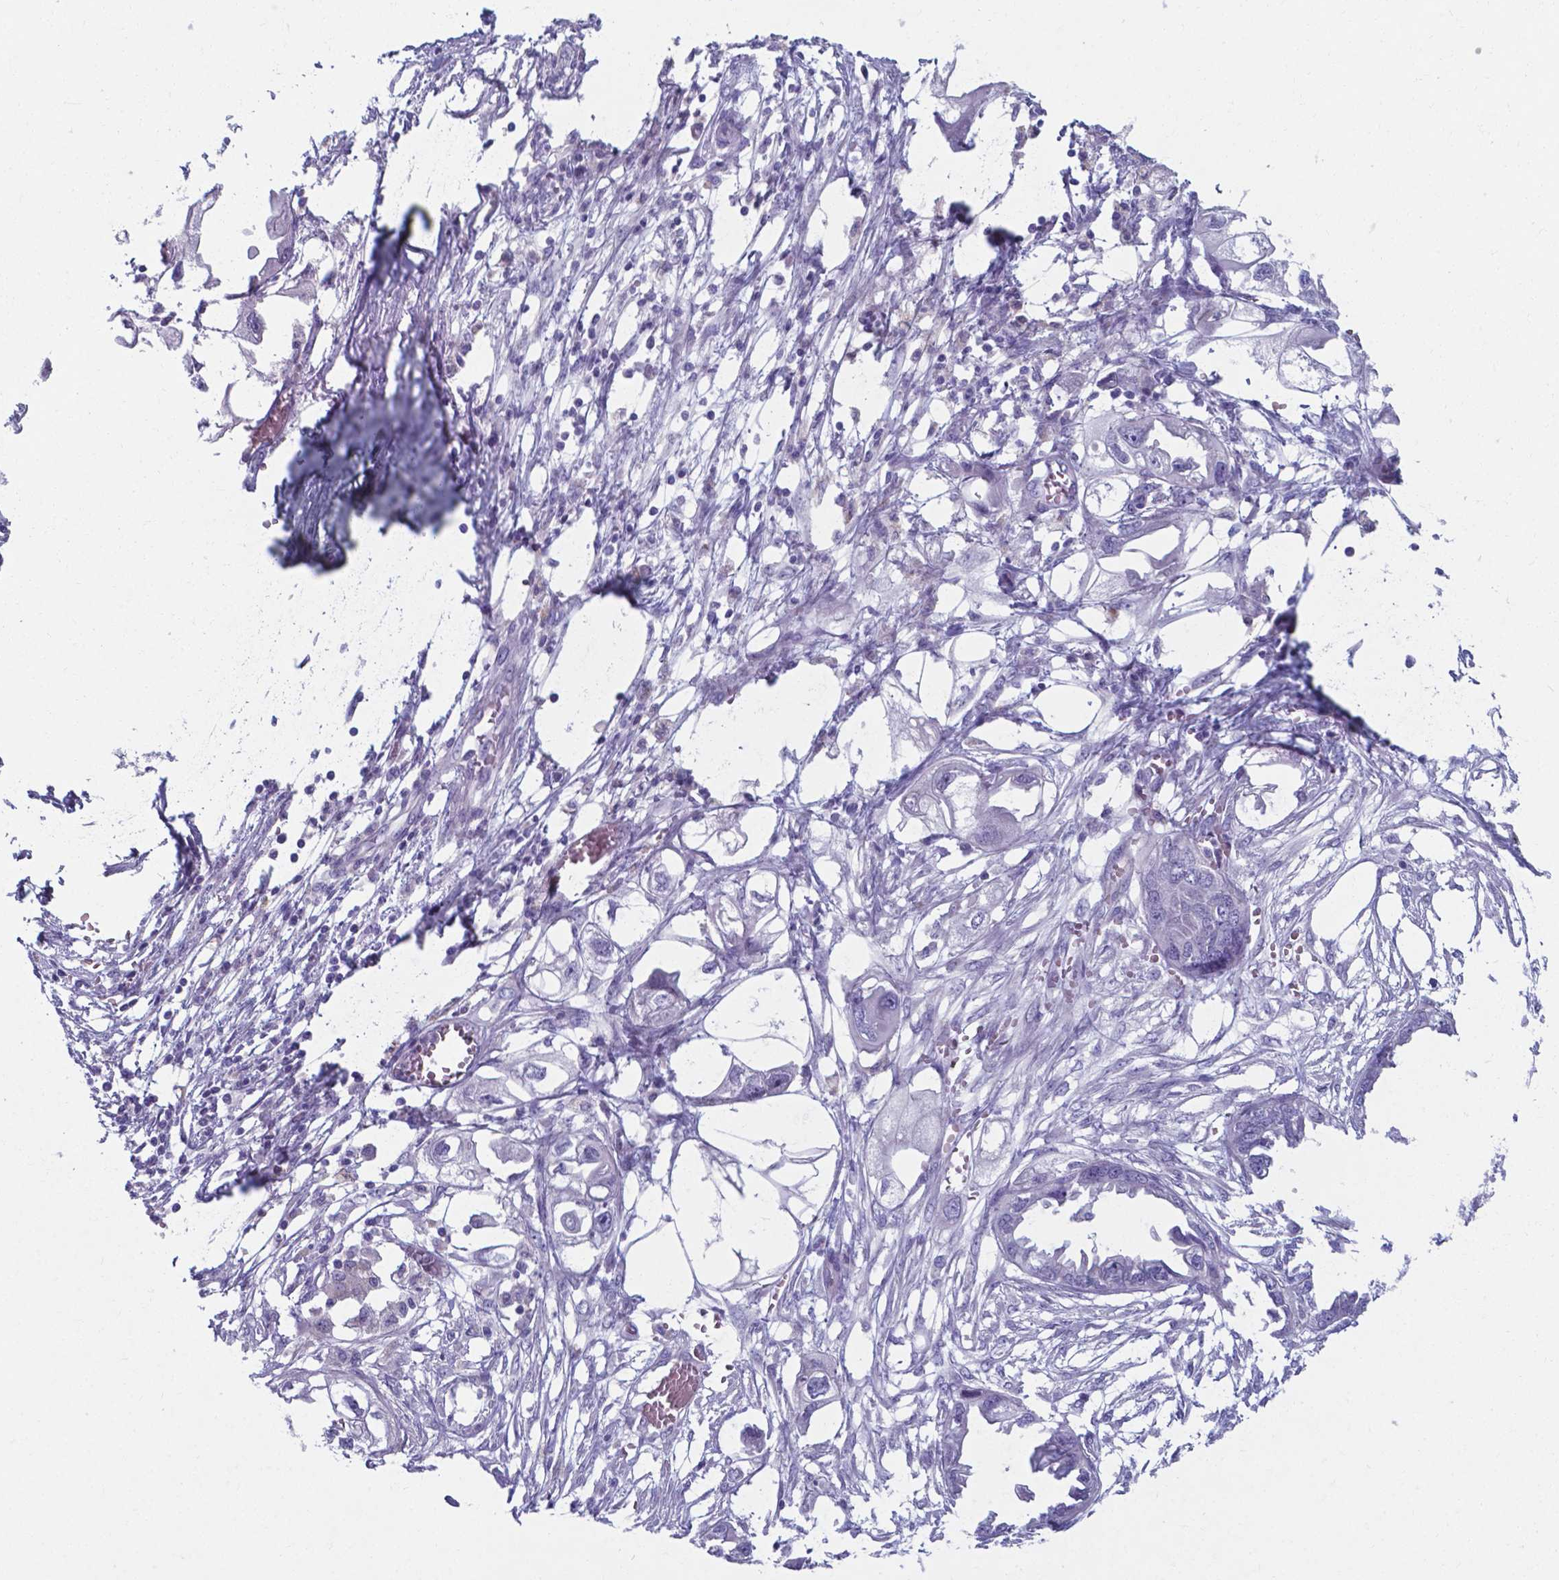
{"staining": {"intensity": "negative", "quantity": "none", "location": "none"}, "tissue": "endometrial cancer", "cell_type": "Tumor cells", "image_type": "cancer", "snomed": [{"axis": "morphology", "description": "Adenocarcinoma, NOS"}, {"axis": "morphology", "description": "Adenocarcinoma, metastatic, NOS"}, {"axis": "topography", "description": "Adipose tissue"}, {"axis": "topography", "description": "Endometrium"}], "caption": "This is an immunohistochemistry (IHC) histopathology image of metastatic adenocarcinoma (endometrial). There is no positivity in tumor cells.", "gene": "AP5B1", "patient": {"sex": "female", "age": 67}}